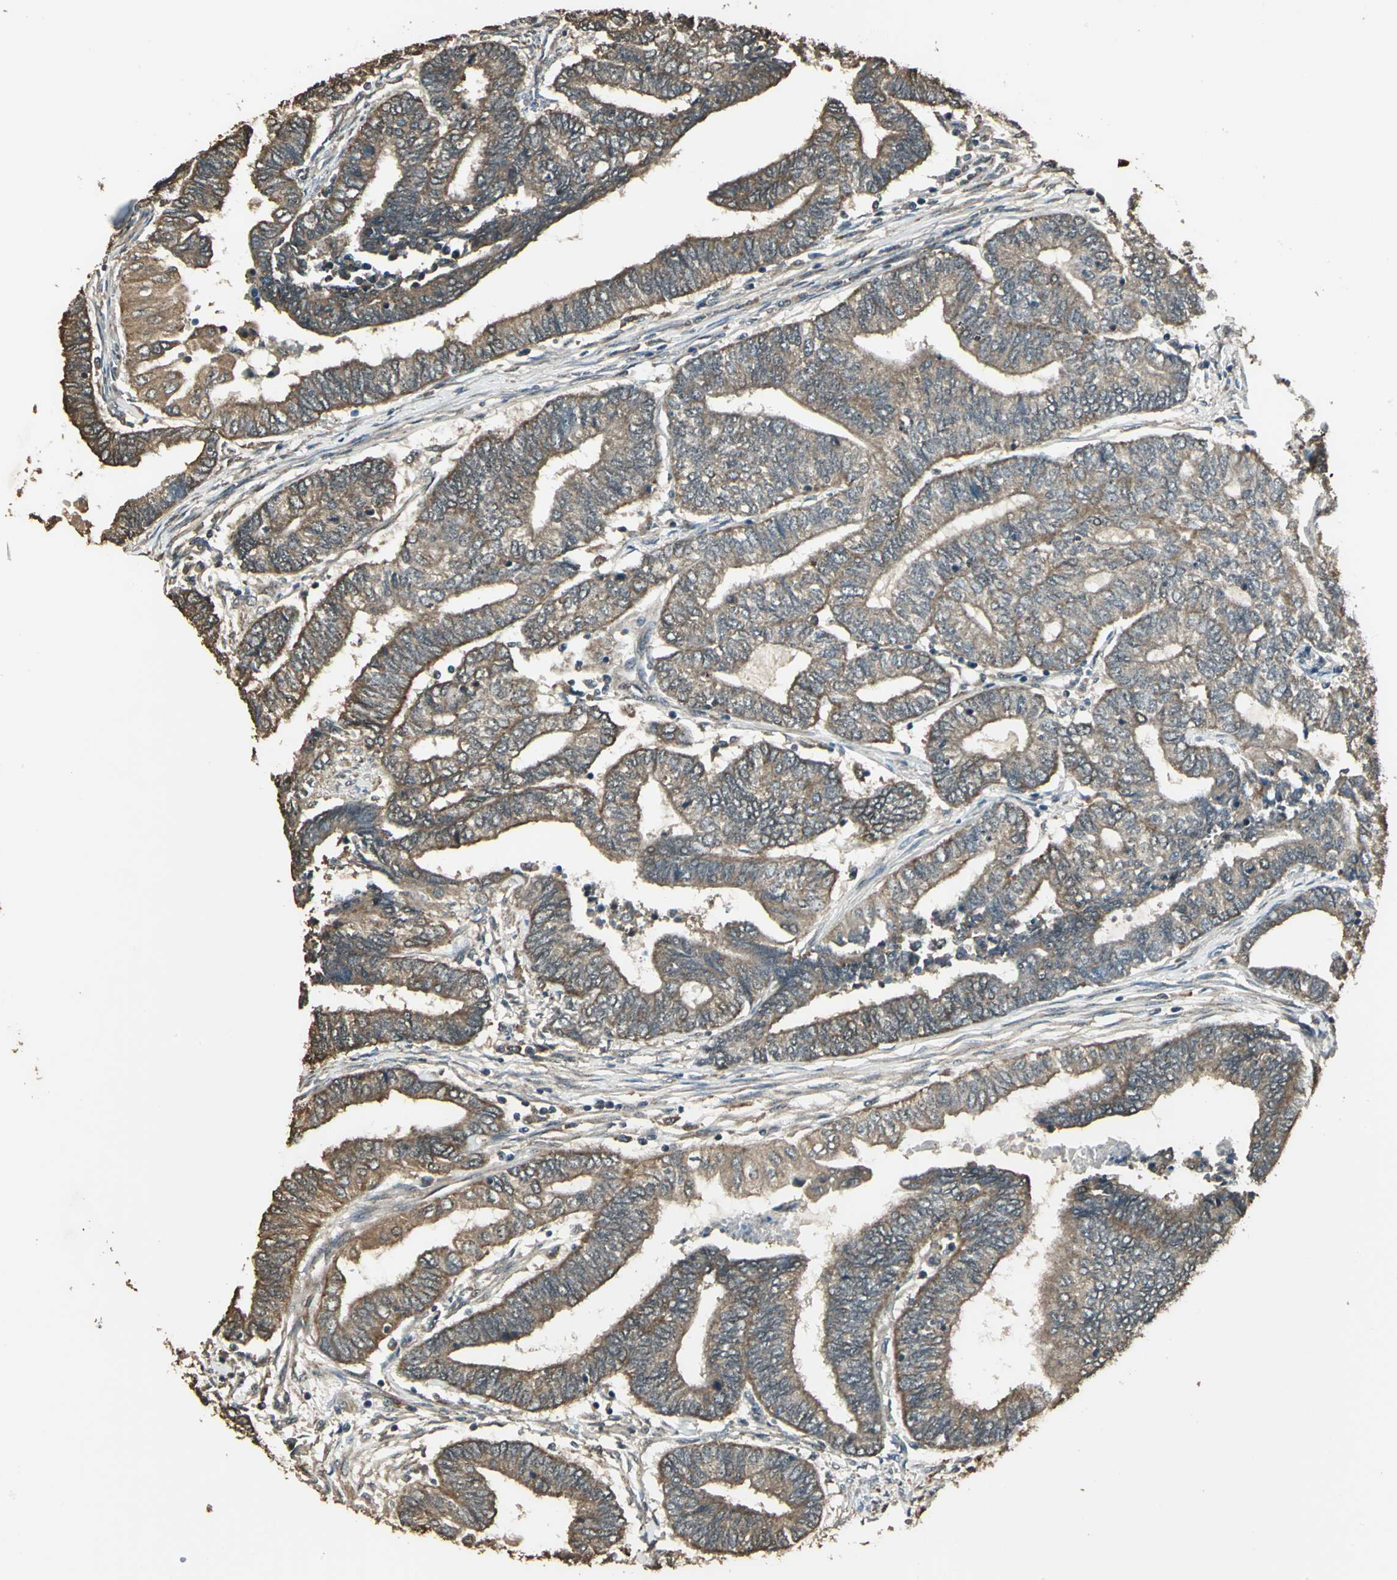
{"staining": {"intensity": "moderate", "quantity": "25%-75%", "location": "cytoplasmic/membranous"}, "tissue": "endometrial cancer", "cell_type": "Tumor cells", "image_type": "cancer", "snomed": [{"axis": "morphology", "description": "Adenocarcinoma, NOS"}, {"axis": "topography", "description": "Uterus"}, {"axis": "topography", "description": "Endometrium"}], "caption": "Tumor cells show moderate cytoplasmic/membranous expression in approximately 25%-75% of cells in adenocarcinoma (endometrial).", "gene": "UCHL5", "patient": {"sex": "female", "age": 70}}